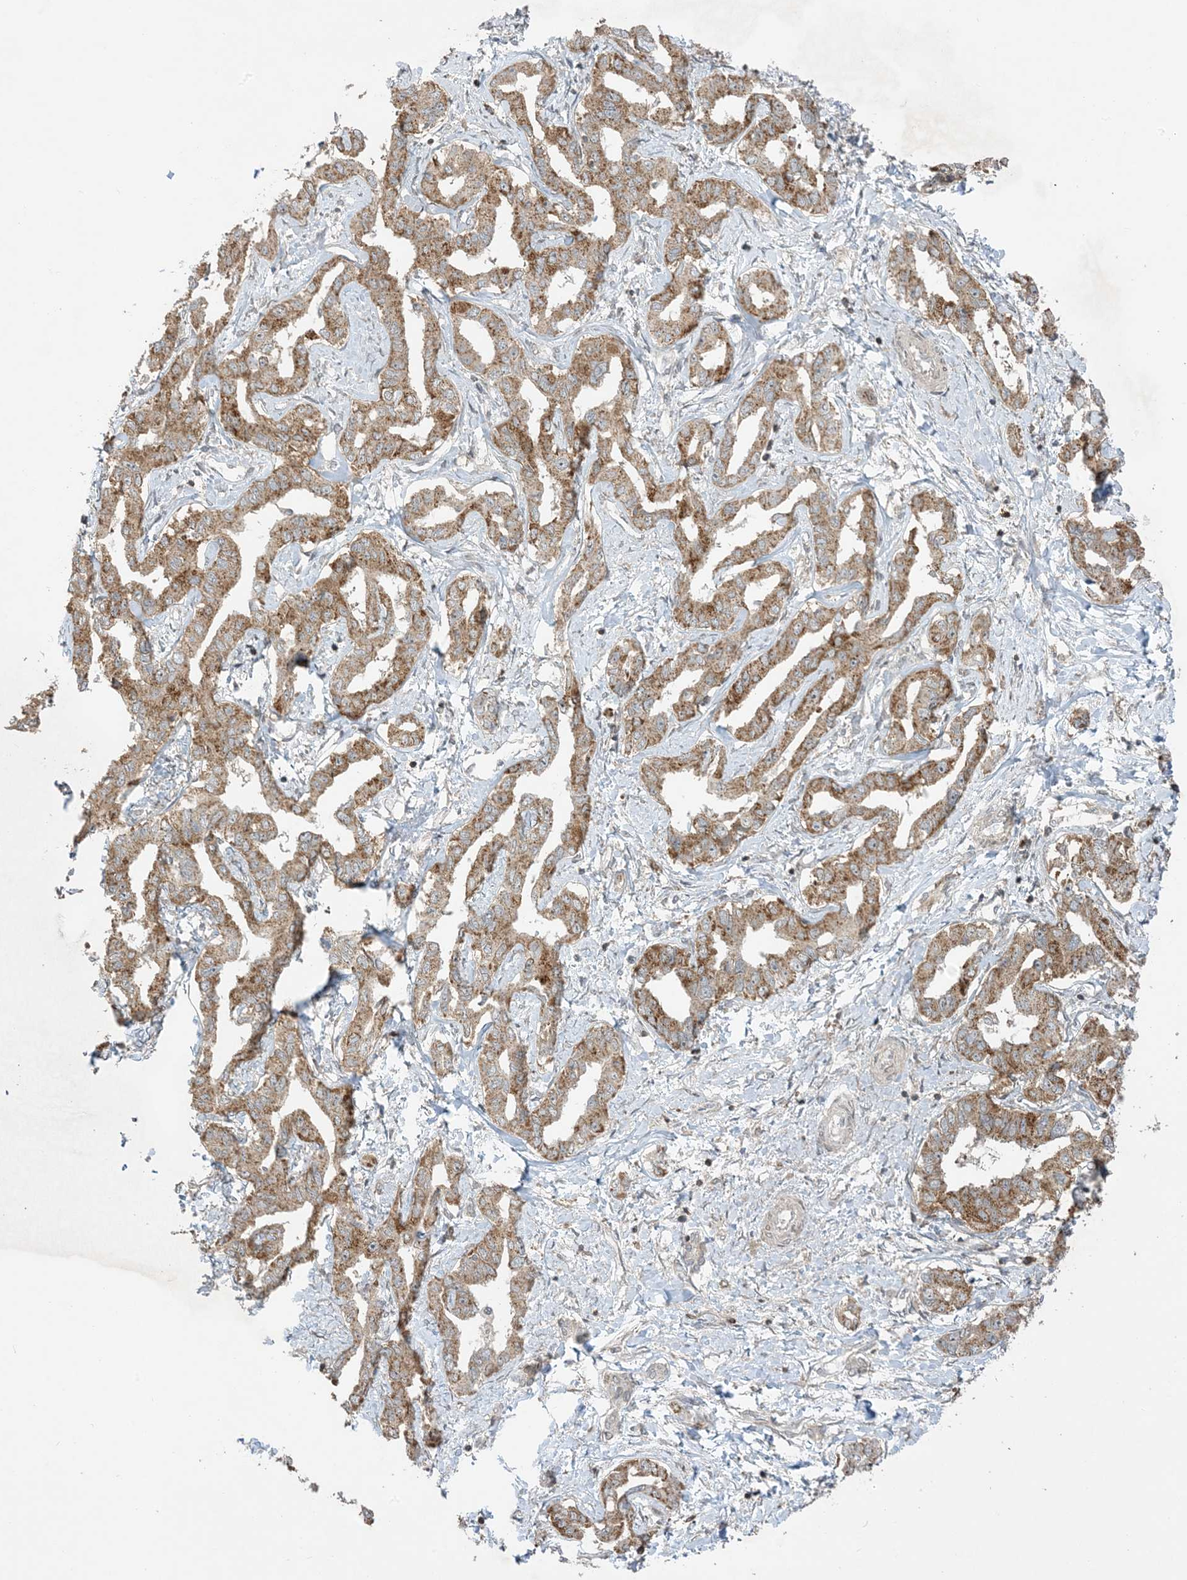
{"staining": {"intensity": "moderate", "quantity": ">75%", "location": "cytoplasmic/membranous"}, "tissue": "liver cancer", "cell_type": "Tumor cells", "image_type": "cancer", "snomed": [{"axis": "morphology", "description": "Cholangiocarcinoma"}, {"axis": "topography", "description": "Liver"}], "caption": "Brown immunohistochemical staining in human liver cancer (cholangiocarcinoma) shows moderate cytoplasmic/membranous staining in about >75% of tumor cells.", "gene": "PHLDB2", "patient": {"sex": "male", "age": 59}}